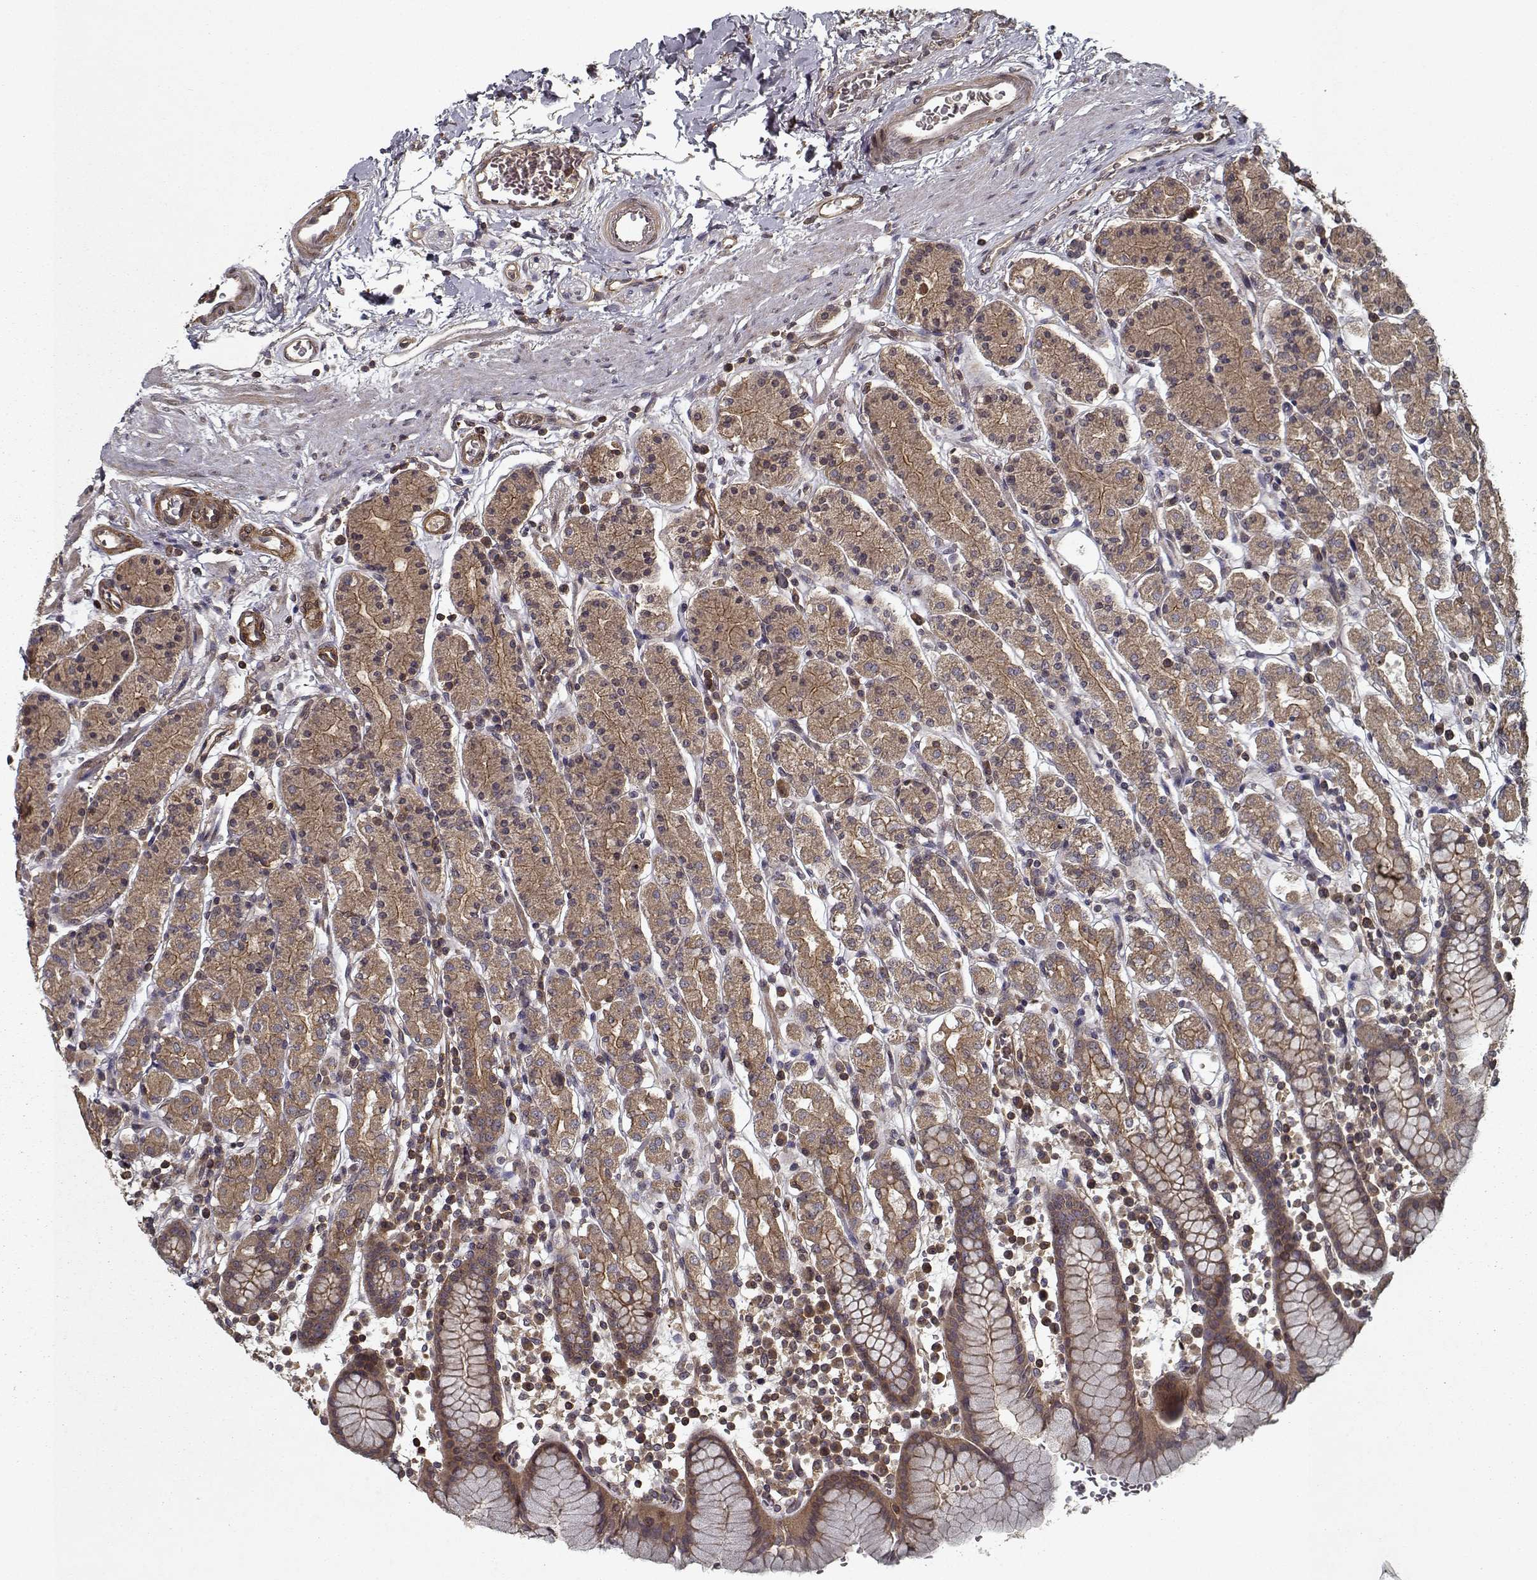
{"staining": {"intensity": "moderate", "quantity": ">75%", "location": "cytoplasmic/membranous"}, "tissue": "stomach", "cell_type": "Glandular cells", "image_type": "normal", "snomed": [{"axis": "morphology", "description": "Normal tissue, NOS"}, {"axis": "topography", "description": "Stomach, upper"}, {"axis": "topography", "description": "Stomach"}], "caption": "DAB immunohistochemical staining of benign stomach exhibits moderate cytoplasmic/membranous protein staining in approximately >75% of glandular cells. Nuclei are stained in blue.", "gene": "PPP1R12A", "patient": {"sex": "male", "age": 62}}